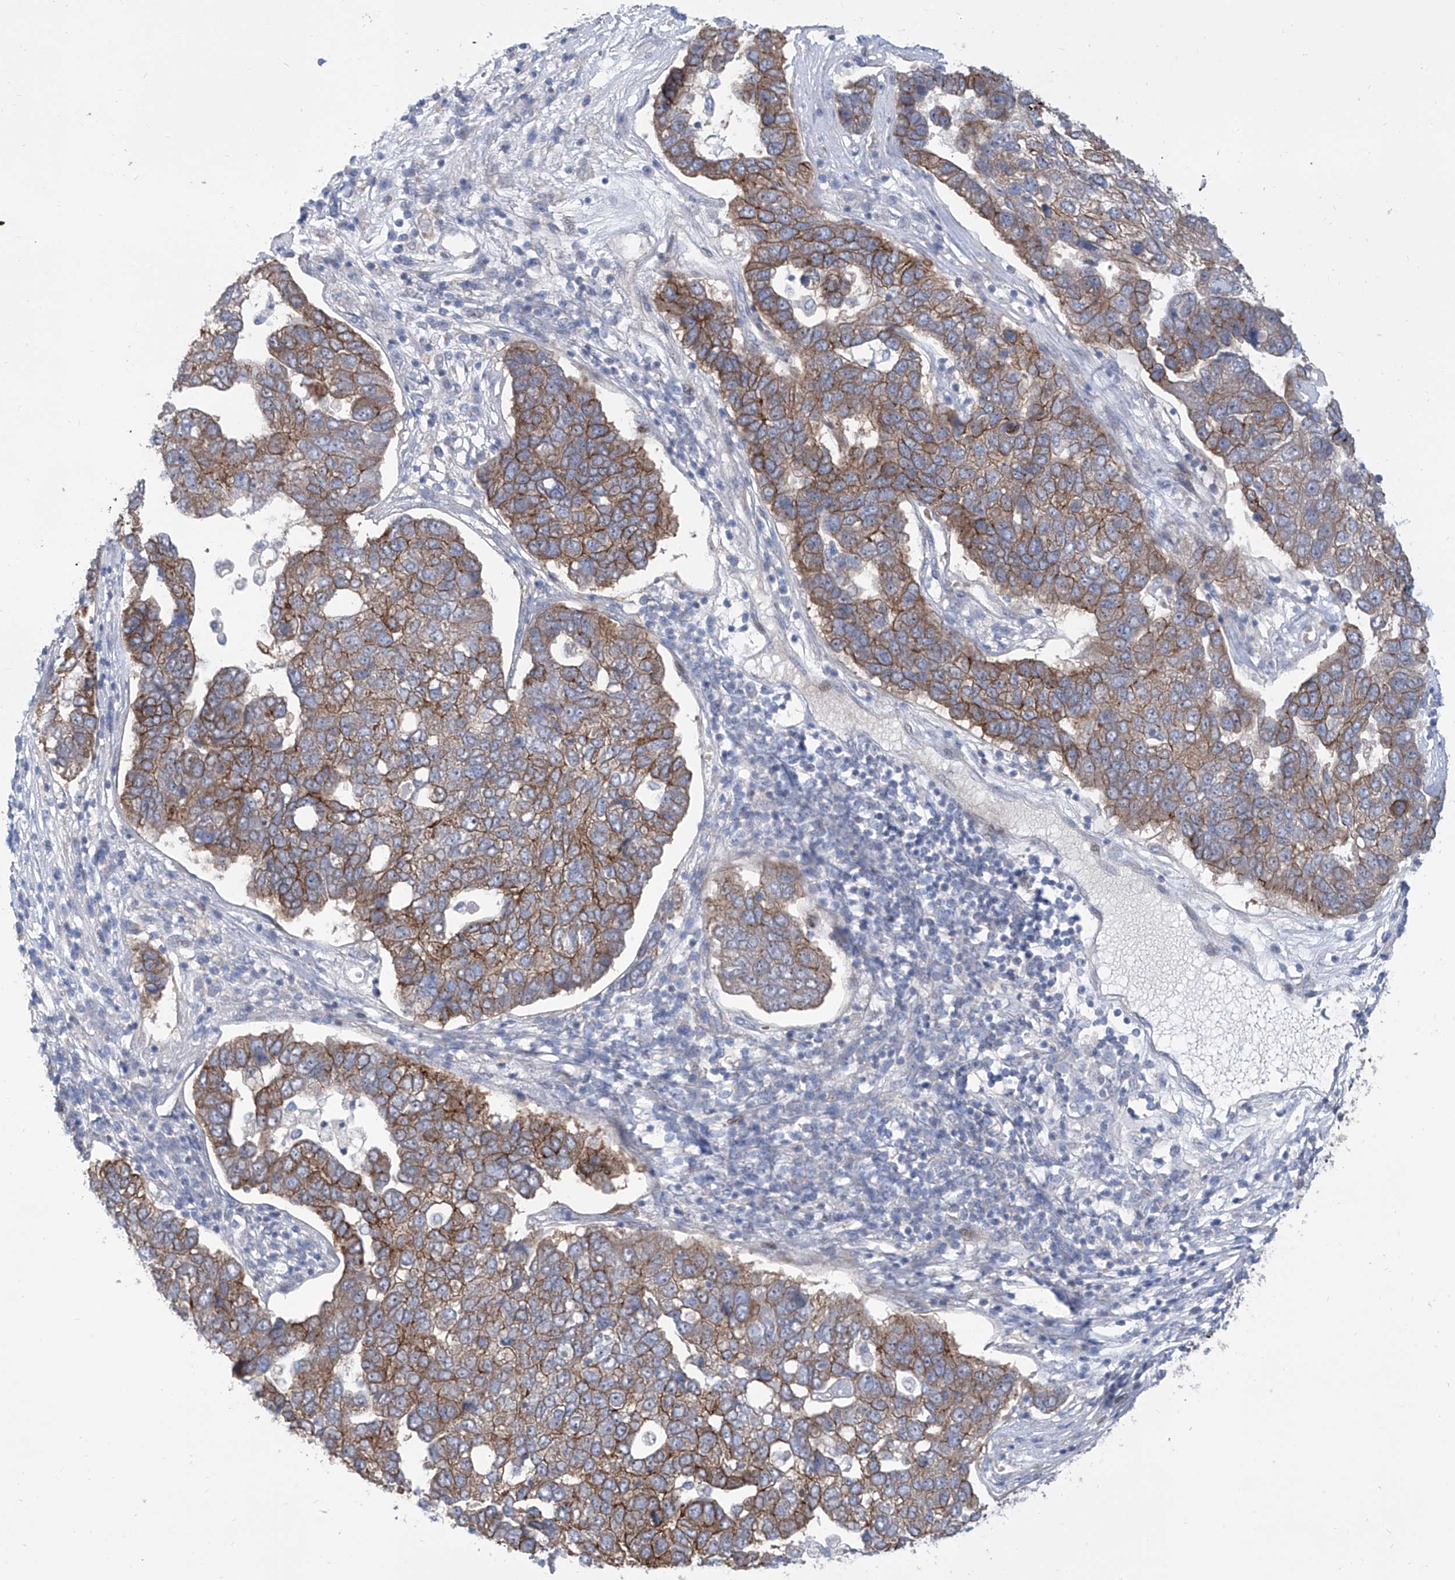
{"staining": {"intensity": "moderate", "quantity": "25%-75%", "location": "cytoplasmic/membranous"}, "tissue": "pancreatic cancer", "cell_type": "Tumor cells", "image_type": "cancer", "snomed": [{"axis": "morphology", "description": "Adenocarcinoma, NOS"}, {"axis": "topography", "description": "Pancreas"}], "caption": "Moderate cytoplasmic/membranous staining for a protein is seen in about 25%-75% of tumor cells of pancreatic adenocarcinoma using IHC.", "gene": "LRRC1", "patient": {"sex": "female", "age": 61}}